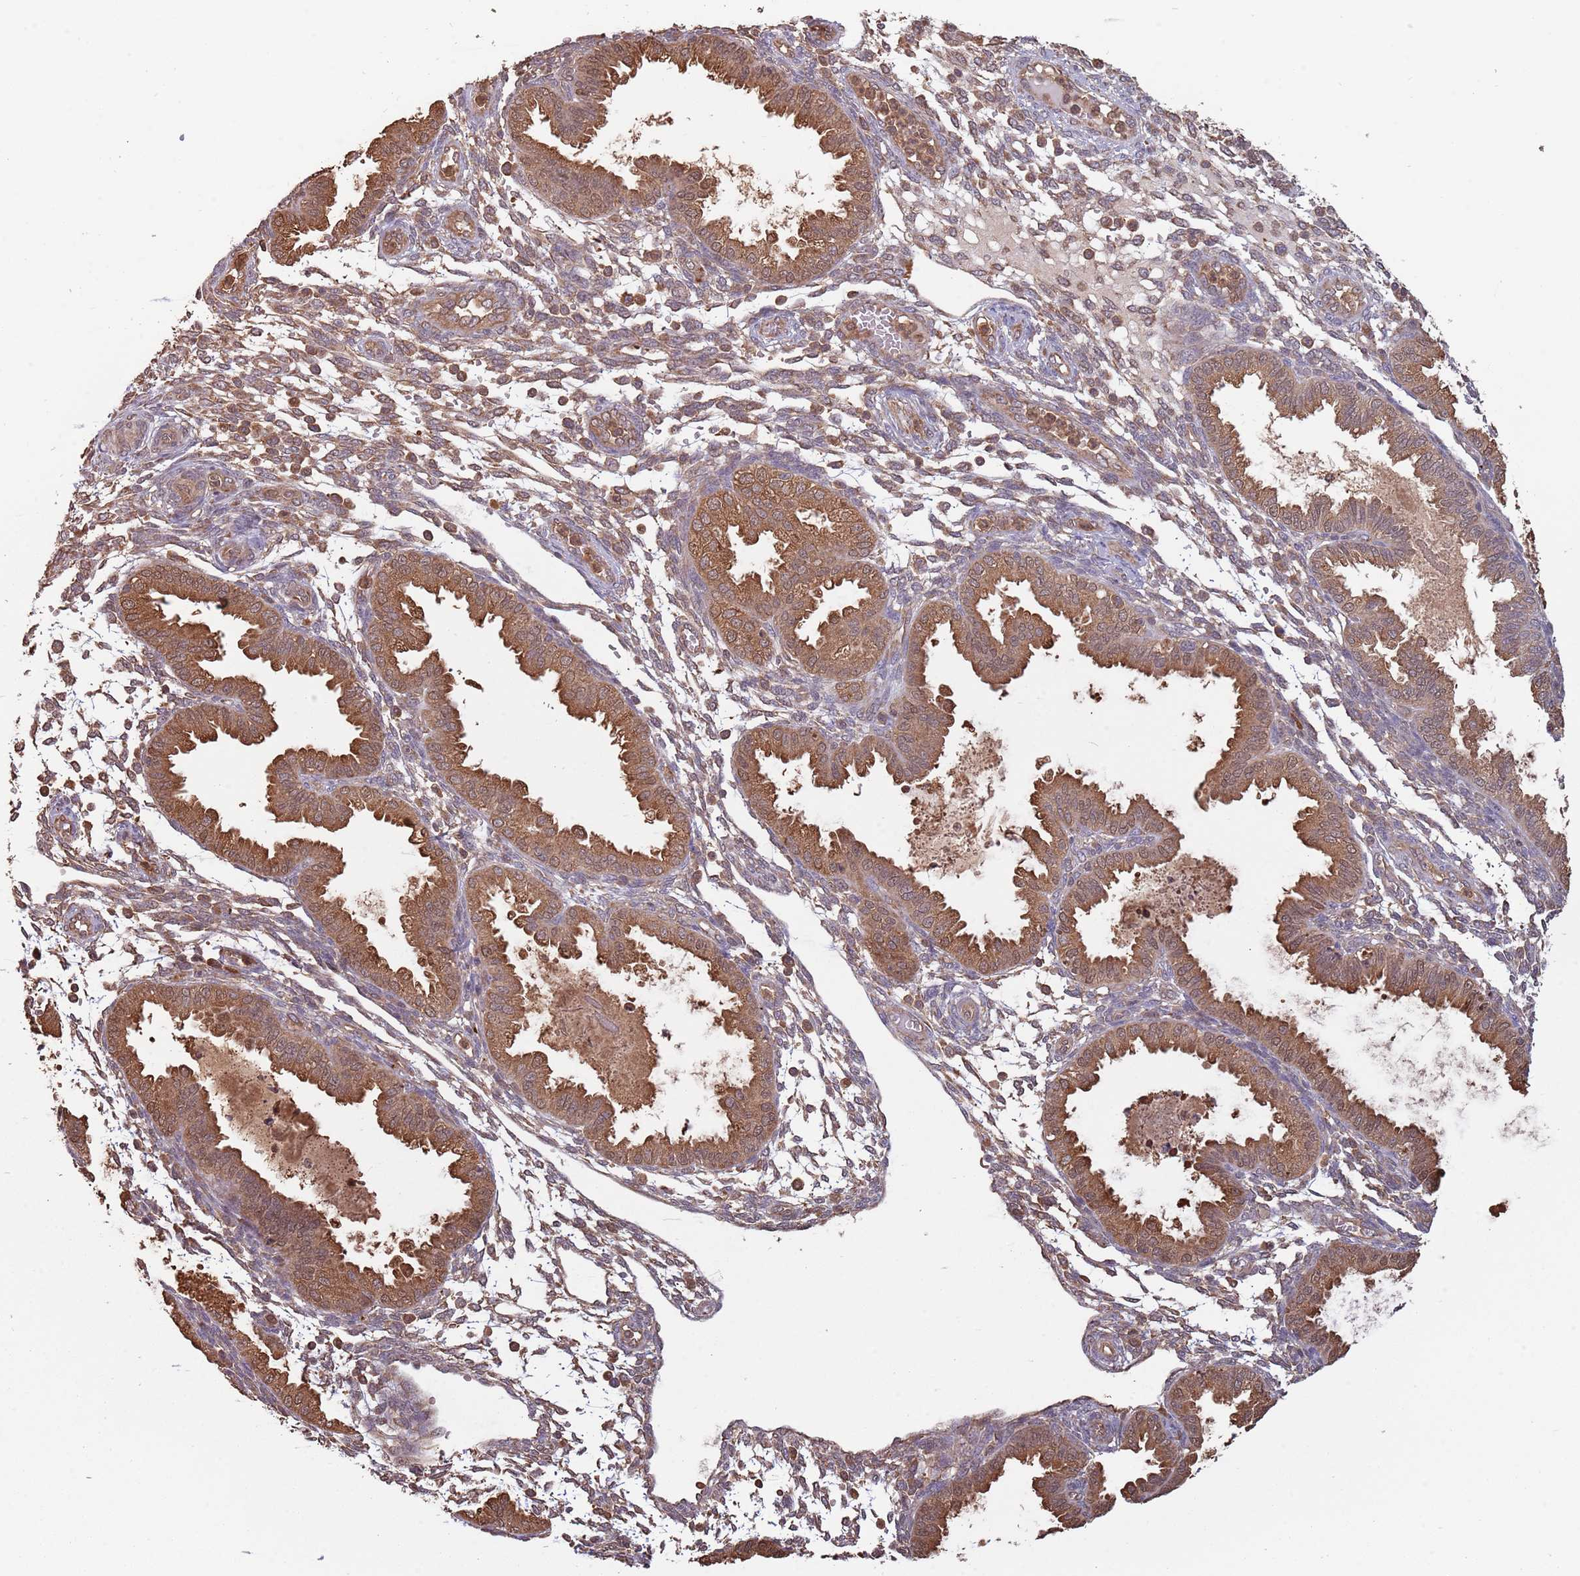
{"staining": {"intensity": "moderate", "quantity": "25%-75%", "location": "cytoplasmic/membranous"}, "tissue": "endometrium", "cell_type": "Cells in endometrial stroma", "image_type": "normal", "snomed": [{"axis": "morphology", "description": "Normal tissue, NOS"}, {"axis": "topography", "description": "Endometrium"}], "caption": "IHC photomicrograph of normal endometrium stained for a protein (brown), which shows medium levels of moderate cytoplasmic/membranous staining in approximately 25%-75% of cells in endometrial stroma.", "gene": "COG4", "patient": {"sex": "female", "age": 33}}